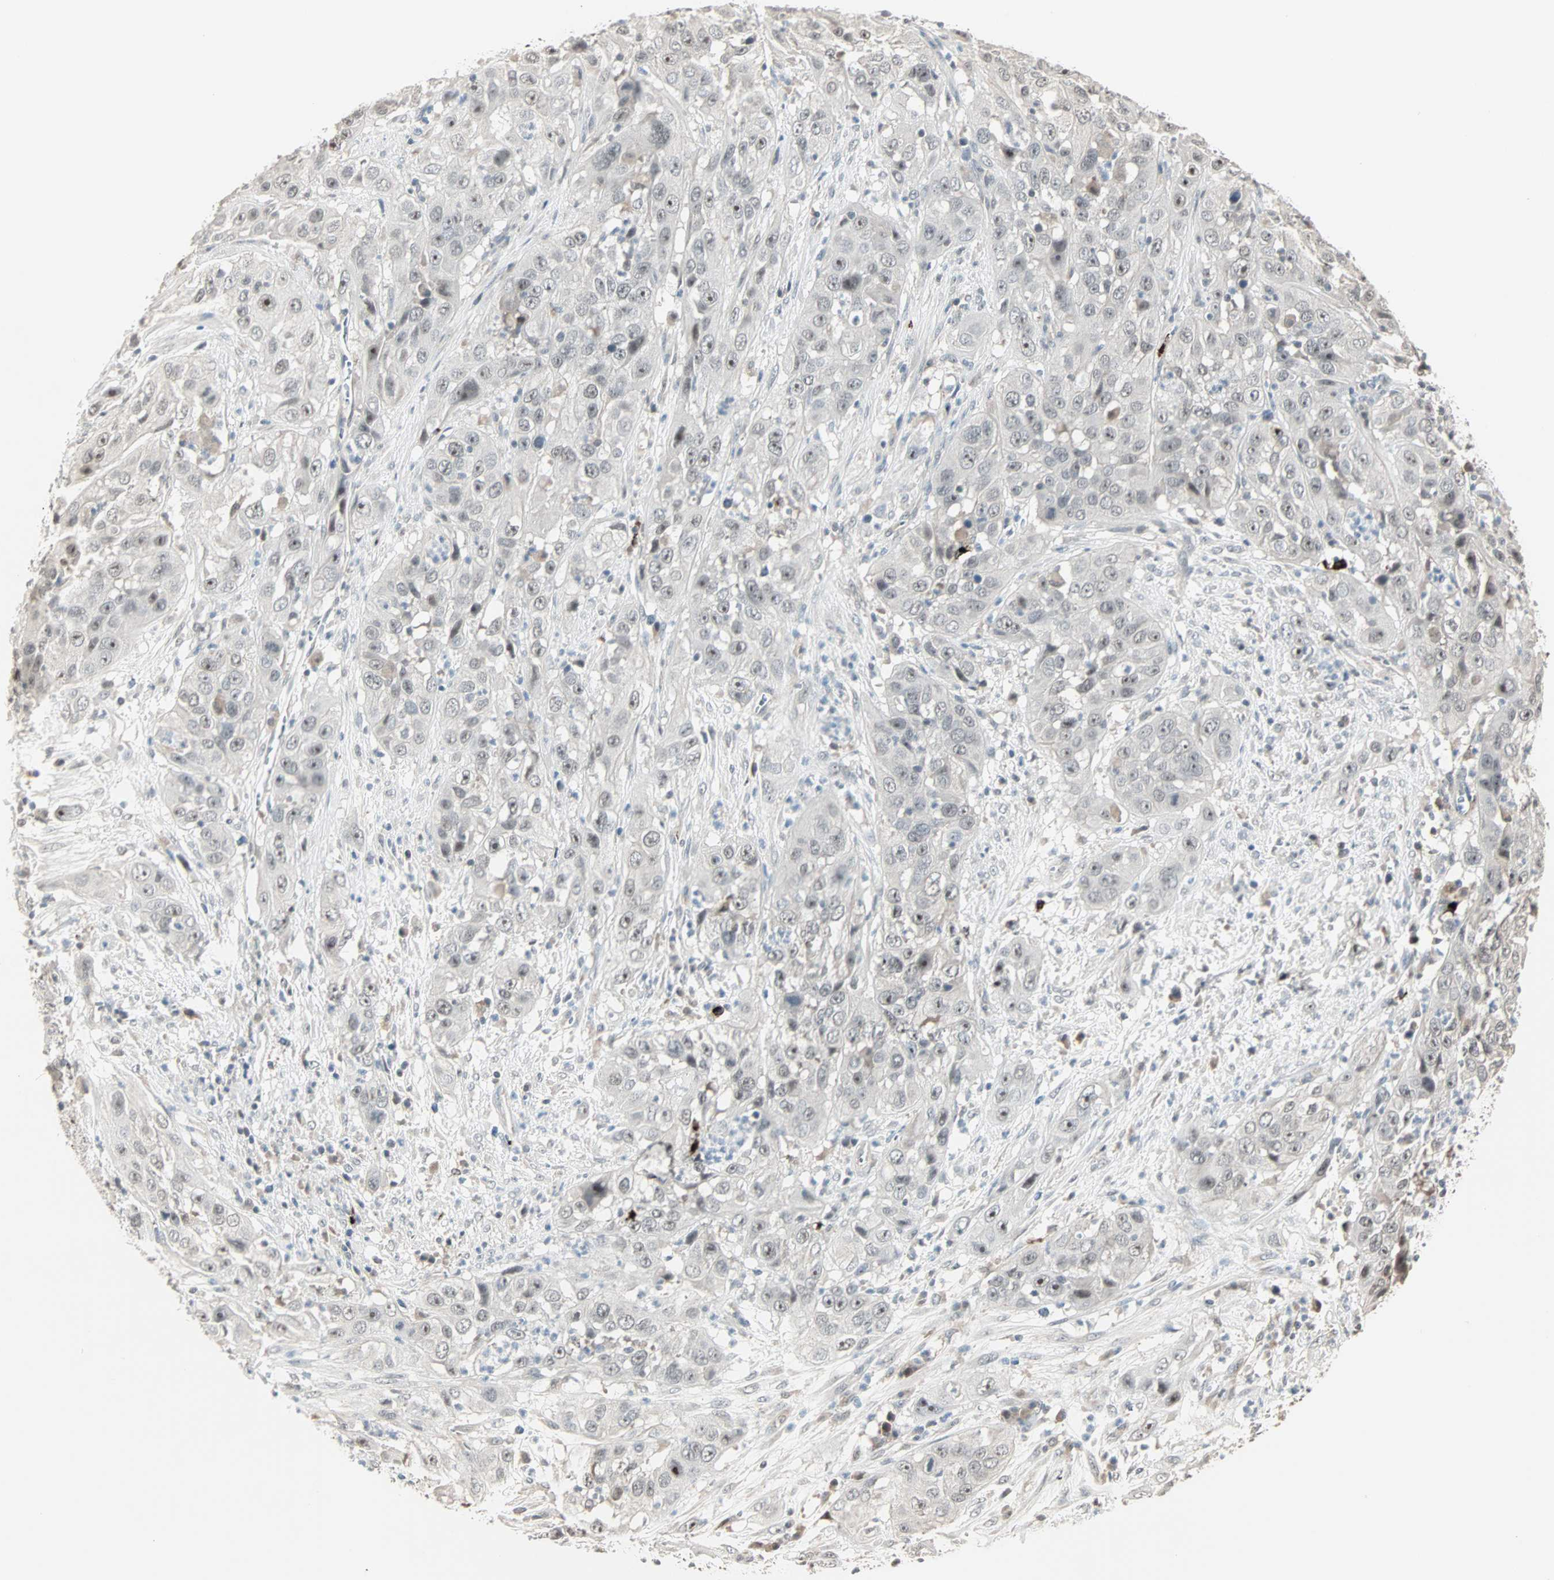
{"staining": {"intensity": "moderate", "quantity": "25%-75%", "location": "nuclear"}, "tissue": "cervical cancer", "cell_type": "Tumor cells", "image_type": "cancer", "snomed": [{"axis": "morphology", "description": "Squamous cell carcinoma, NOS"}, {"axis": "topography", "description": "Cervix"}], "caption": "Brown immunohistochemical staining in human cervical squamous cell carcinoma reveals moderate nuclear staining in about 25%-75% of tumor cells.", "gene": "KDM4A", "patient": {"sex": "female", "age": 32}}